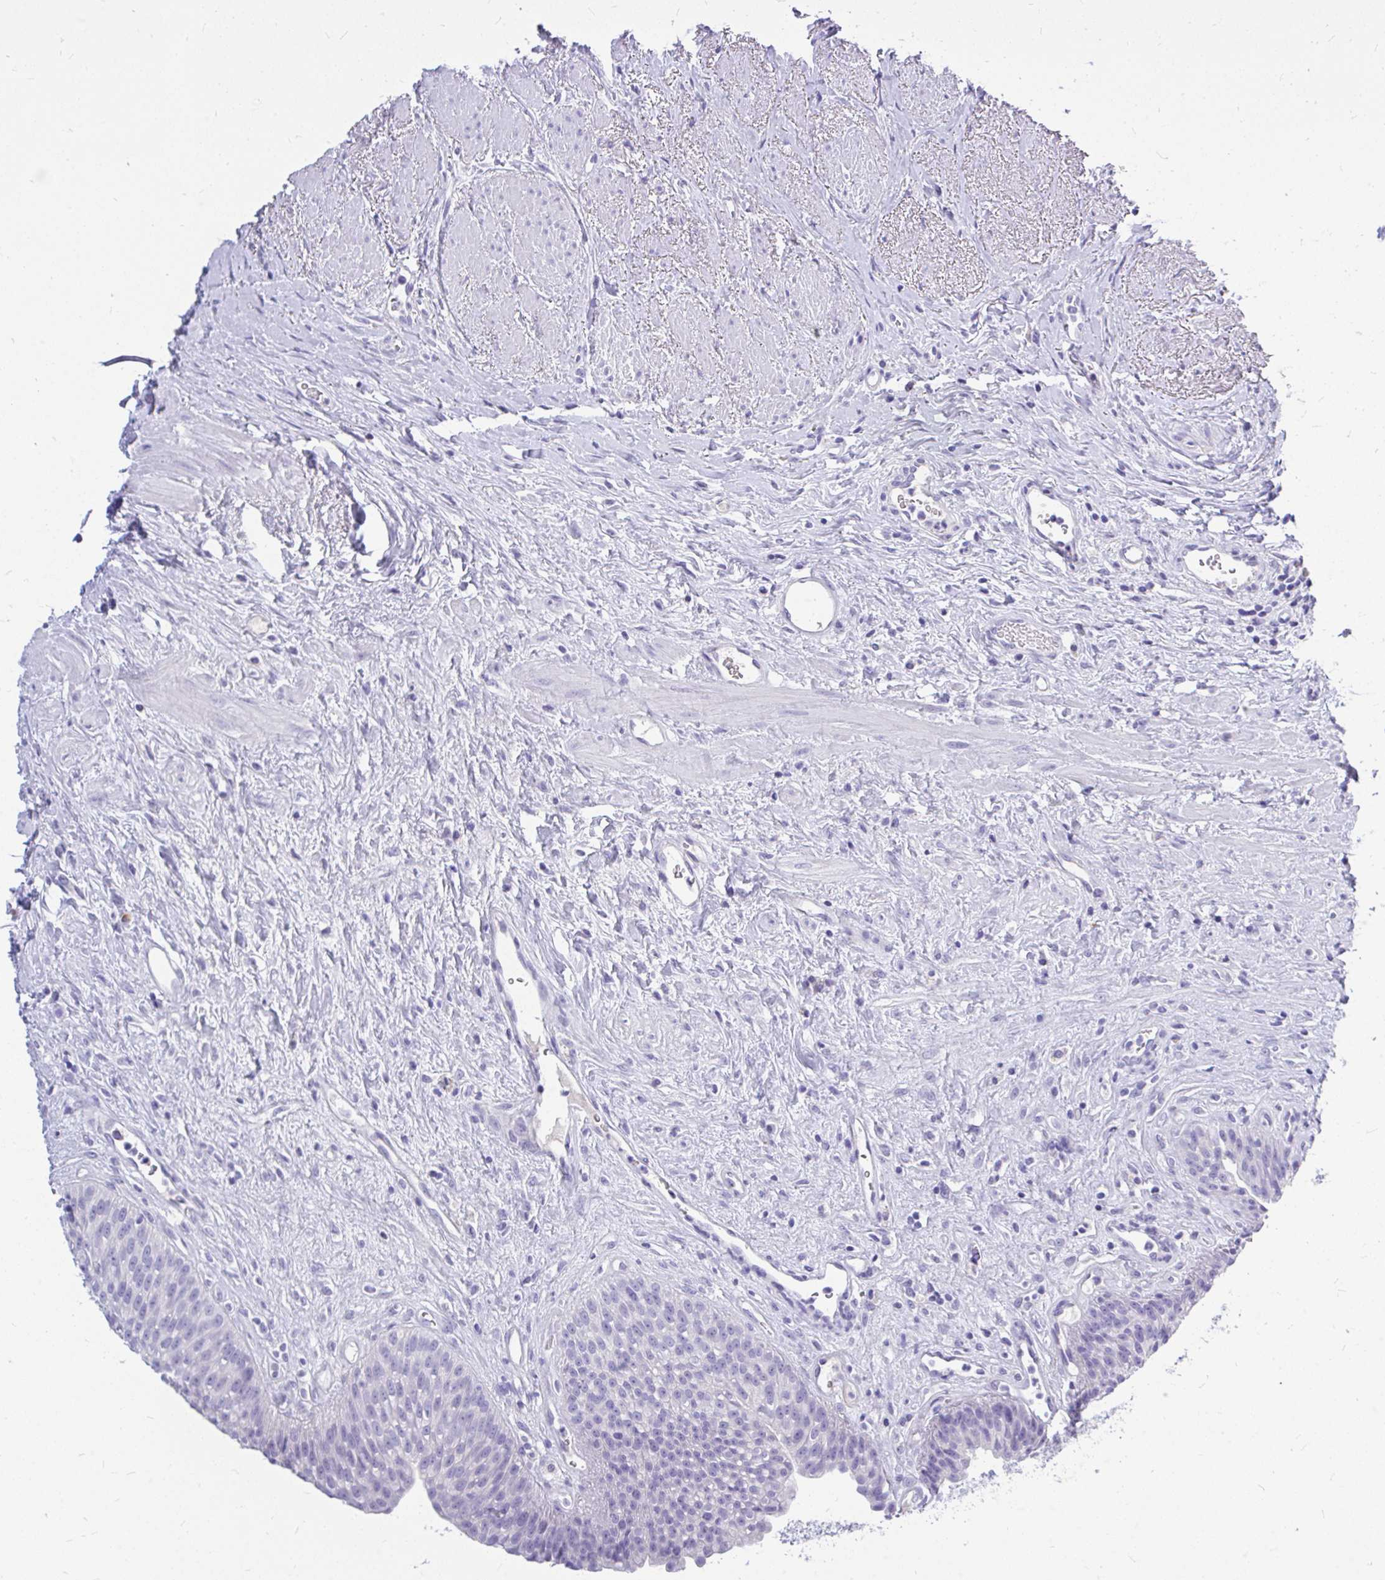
{"staining": {"intensity": "negative", "quantity": "none", "location": "none"}, "tissue": "urinary bladder", "cell_type": "Urothelial cells", "image_type": "normal", "snomed": [{"axis": "morphology", "description": "Normal tissue, NOS"}, {"axis": "topography", "description": "Urinary bladder"}], "caption": "A high-resolution image shows immunohistochemistry (IHC) staining of normal urinary bladder, which demonstrates no significant positivity in urothelial cells. (DAB immunohistochemistry visualized using brightfield microscopy, high magnification).", "gene": "MAP1LC3A", "patient": {"sex": "female", "age": 56}}